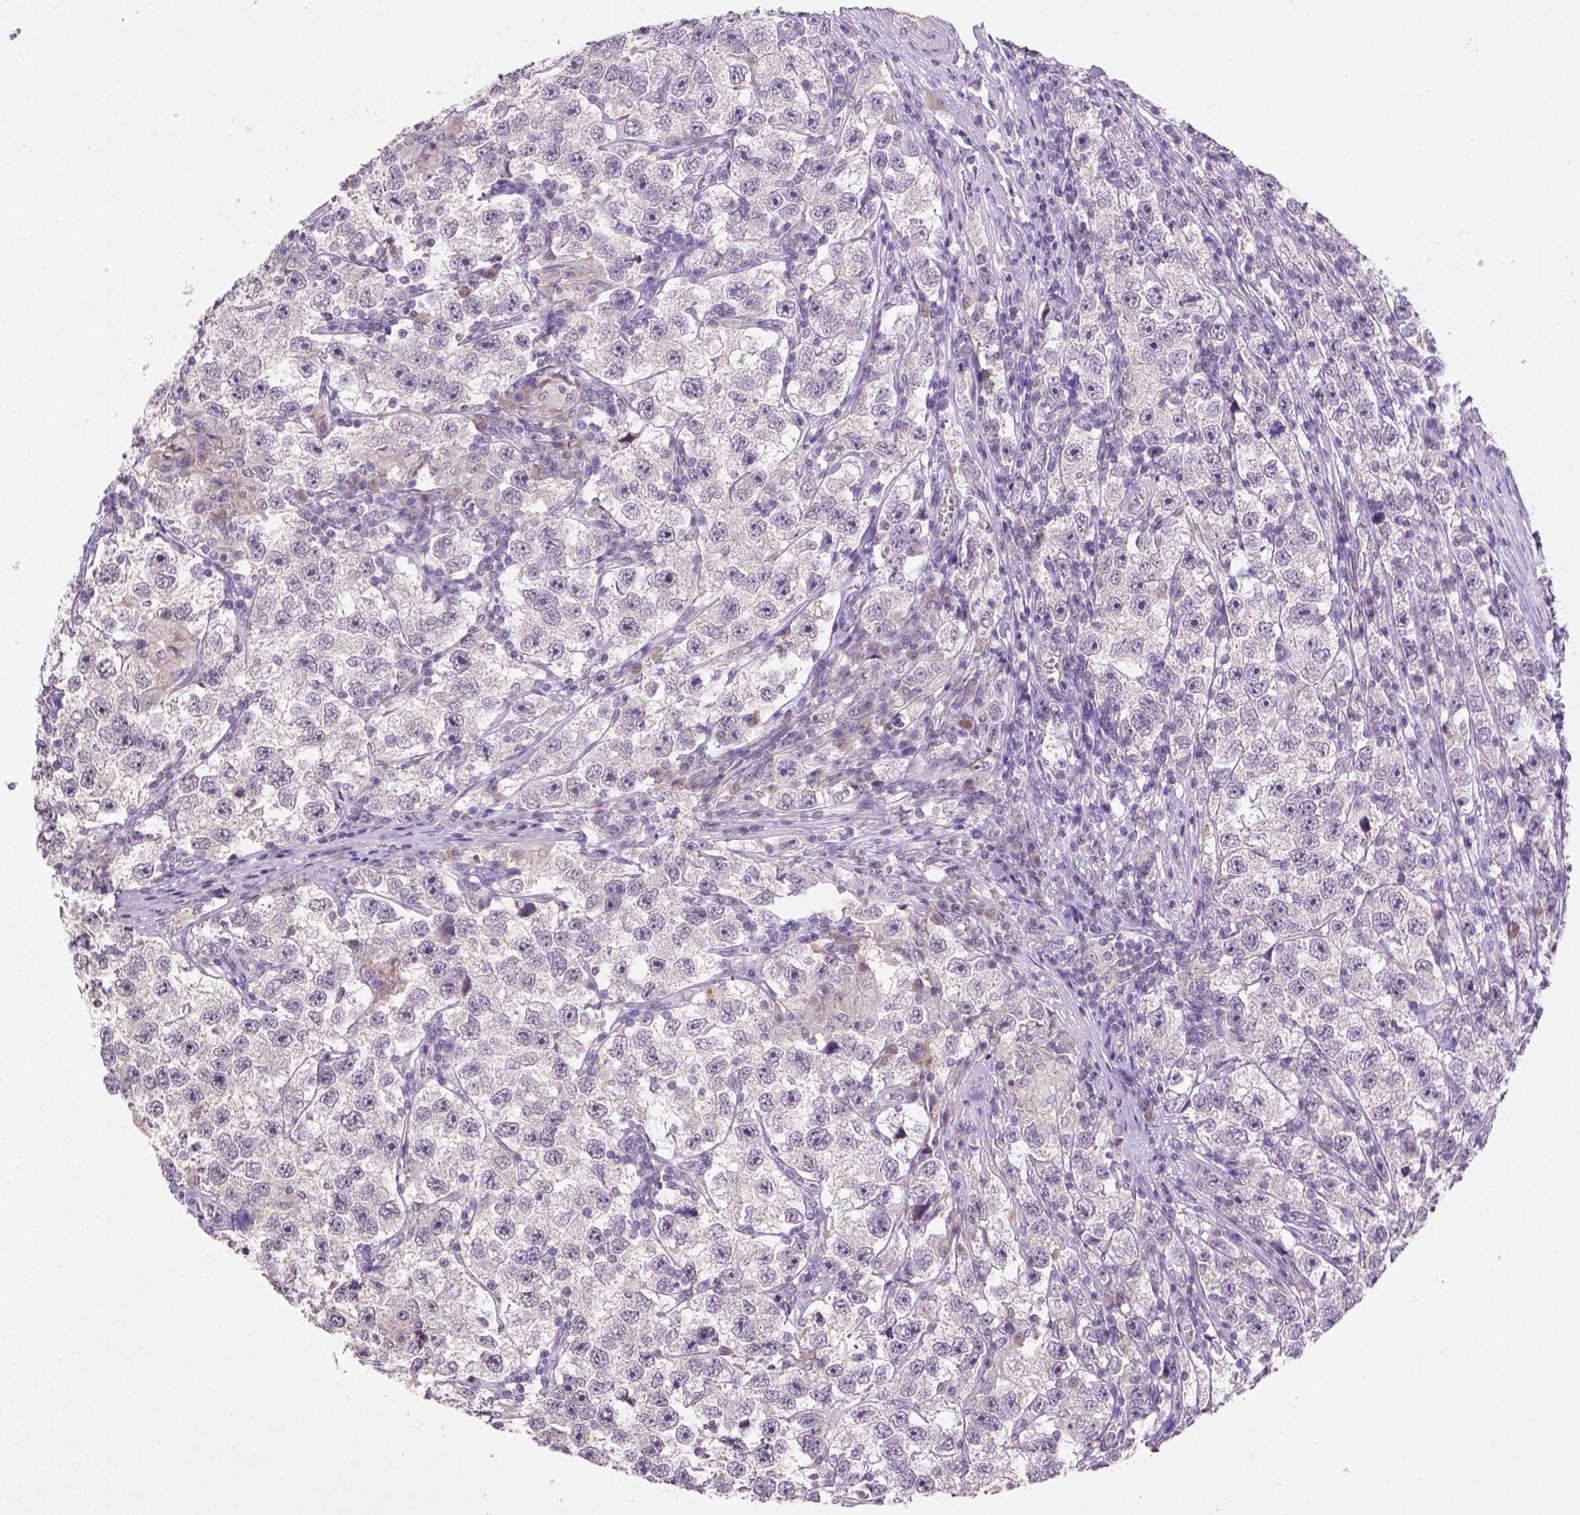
{"staining": {"intensity": "negative", "quantity": "none", "location": "none"}, "tissue": "testis cancer", "cell_type": "Tumor cells", "image_type": "cancer", "snomed": [{"axis": "morphology", "description": "Seminoma, NOS"}, {"axis": "topography", "description": "Testis"}], "caption": "Tumor cells are negative for brown protein staining in testis seminoma.", "gene": "NLGN2", "patient": {"sex": "male", "age": 26}}